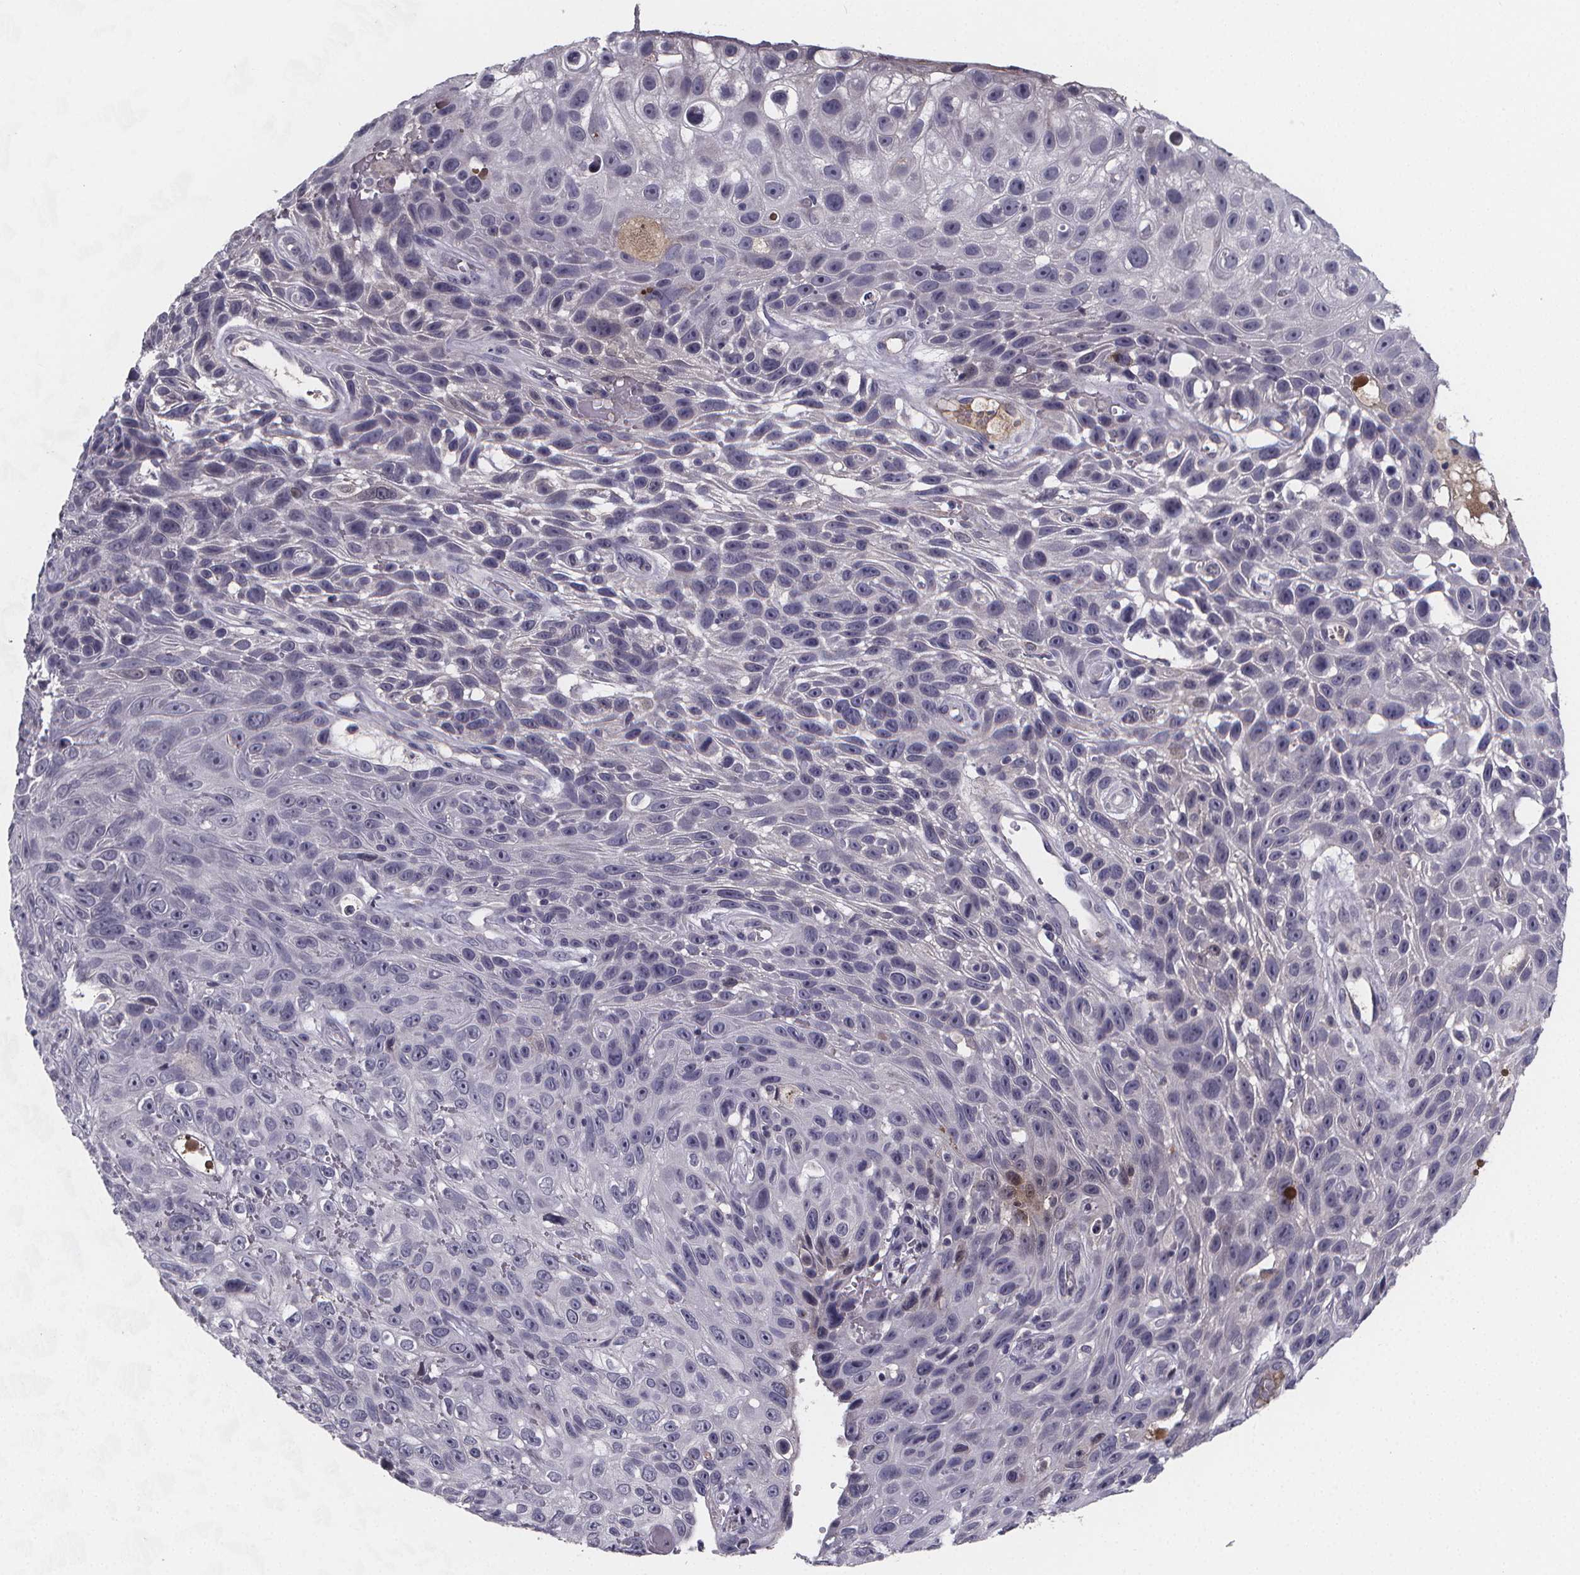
{"staining": {"intensity": "negative", "quantity": "none", "location": "none"}, "tissue": "skin cancer", "cell_type": "Tumor cells", "image_type": "cancer", "snomed": [{"axis": "morphology", "description": "Squamous cell carcinoma, NOS"}, {"axis": "topography", "description": "Skin"}], "caption": "Tumor cells show no significant expression in squamous cell carcinoma (skin). The staining was performed using DAB to visualize the protein expression in brown, while the nuclei were stained in blue with hematoxylin (Magnification: 20x).", "gene": "AGT", "patient": {"sex": "male", "age": 82}}